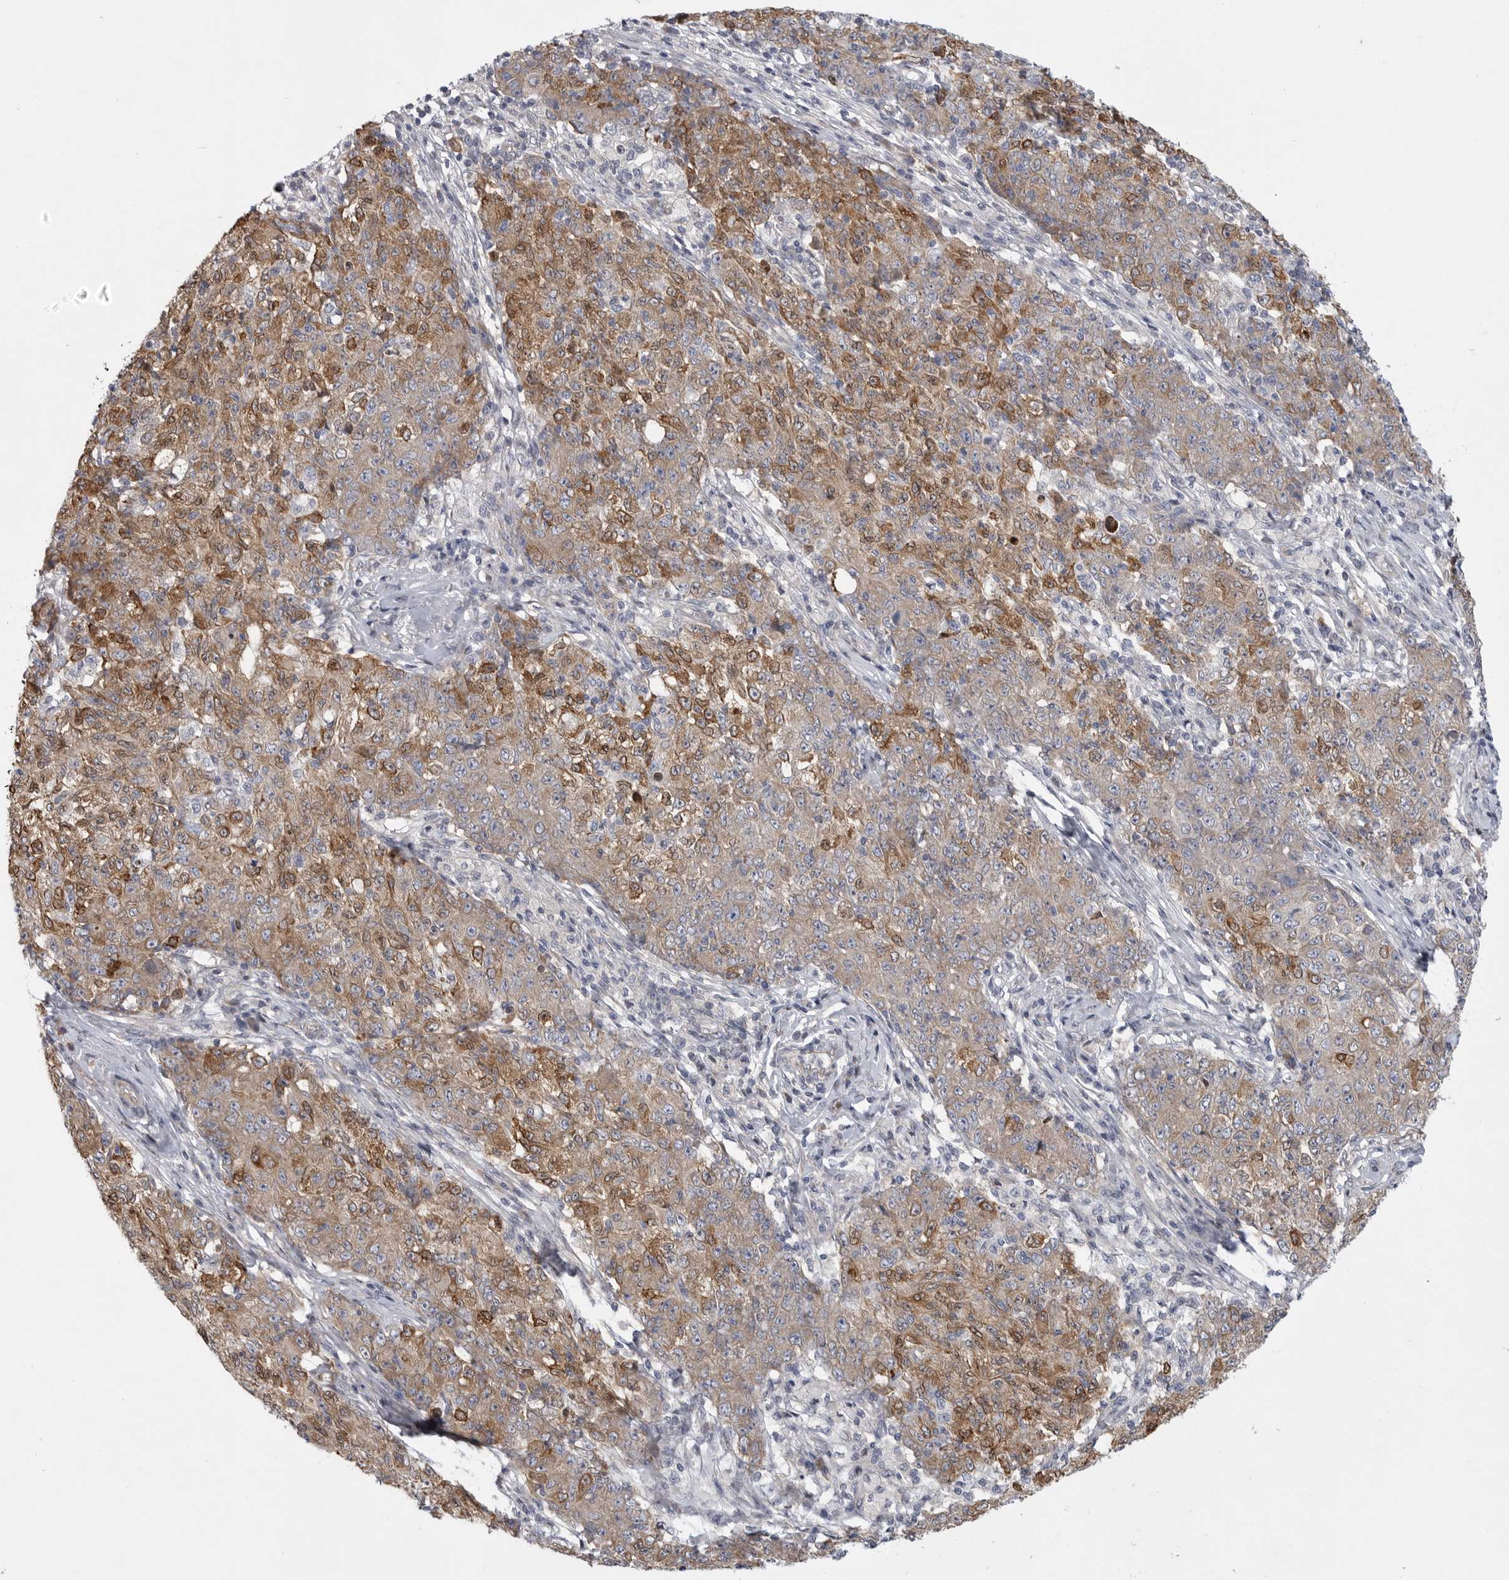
{"staining": {"intensity": "moderate", "quantity": ">75%", "location": "cytoplasmic/membranous"}, "tissue": "ovarian cancer", "cell_type": "Tumor cells", "image_type": "cancer", "snomed": [{"axis": "morphology", "description": "Carcinoma, endometroid"}, {"axis": "topography", "description": "Ovary"}], "caption": "Ovarian endometroid carcinoma stained with DAB (3,3'-diaminobenzidine) IHC demonstrates medium levels of moderate cytoplasmic/membranous positivity in approximately >75% of tumor cells.", "gene": "FBXO43", "patient": {"sex": "female", "age": 42}}